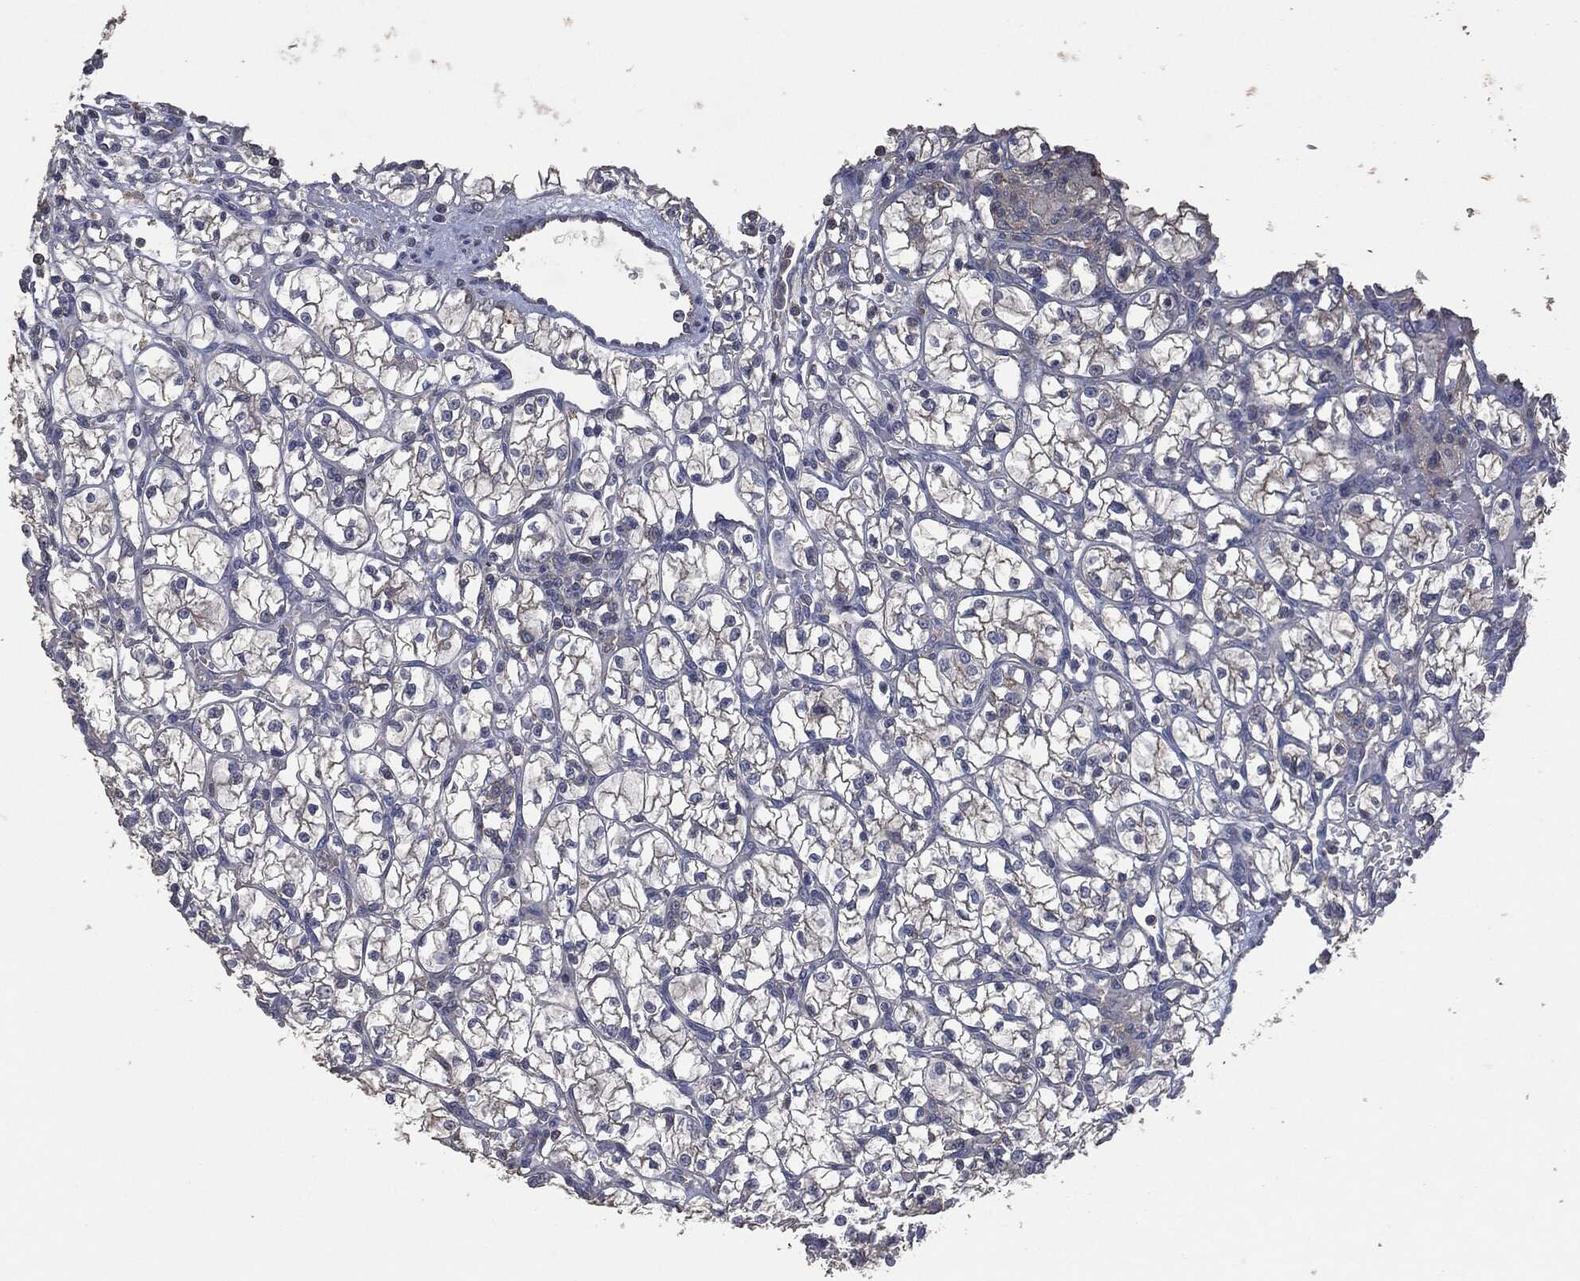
{"staining": {"intensity": "negative", "quantity": "none", "location": "none"}, "tissue": "renal cancer", "cell_type": "Tumor cells", "image_type": "cancer", "snomed": [{"axis": "morphology", "description": "Adenocarcinoma, NOS"}, {"axis": "topography", "description": "Kidney"}], "caption": "Immunohistochemical staining of human renal cancer (adenocarcinoma) exhibits no significant positivity in tumor cells. The staining was performed using DAB (3,3'-diaminobenzidine) to visualize the protein expression in brown, while the nuclei were stained in blue with hematoxylin (Magnification: 20x).", "gene": "MSLN", "patient": {"sex": "female", "age": 64}}